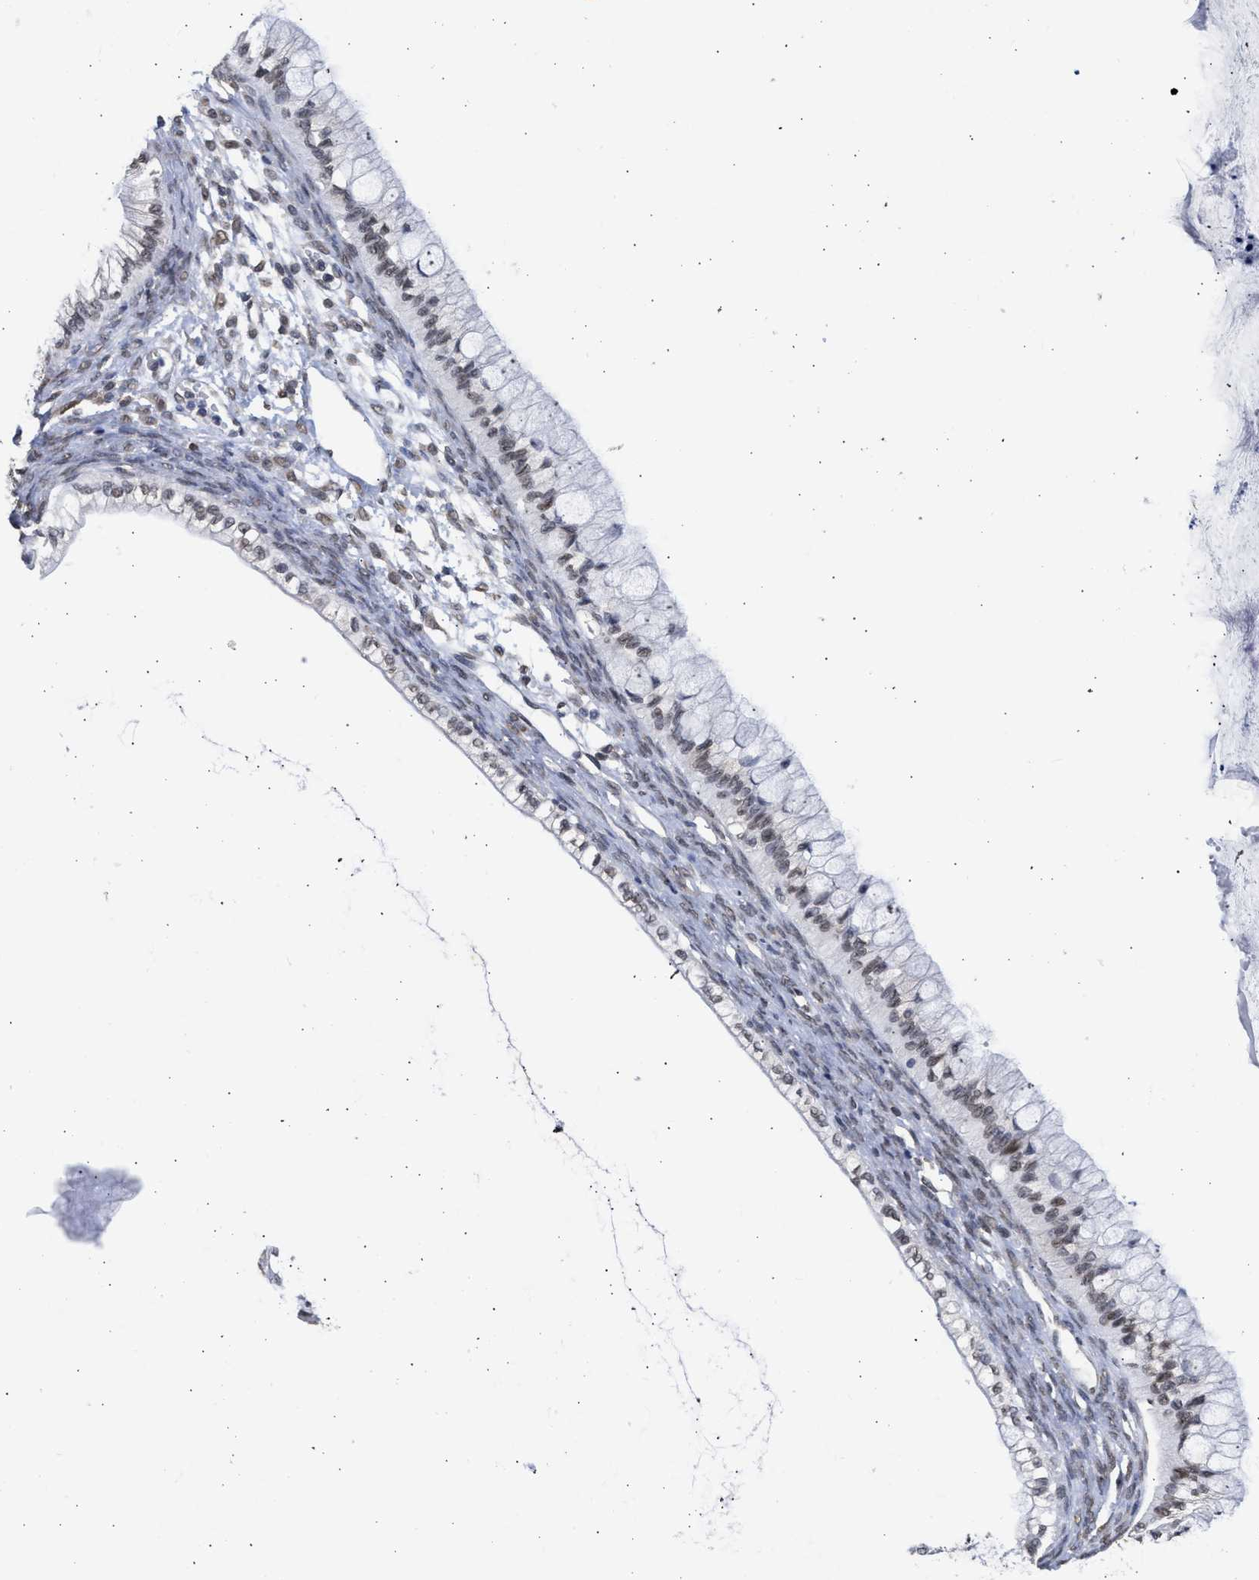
{"staining": {"intensity": "negative", "quantity": "none", "location": "none"}, "tissue": "ovarian cancer", "cell_type": "Tumor cells", "image_type": "cancer", "snomed": [{"axis": "morphology", "description": "Cystadenocarcinoma, mucinous, NOS"}, {"axis": "topography", "description": "Ovary"}], "caption": "Immunohistochemistry photomicrograph of human mucinous cystadenocarcinoma (ovarian) stained for a protein (brown), which shows no staining in tumor cells. (Brightfield microscopy of DAB (3,3'-diaminobenzidine) immunohistochemistry (IHC) at high magnification).", "gene": "NUP35", "patient": {"sex": "female", "age": 57}}